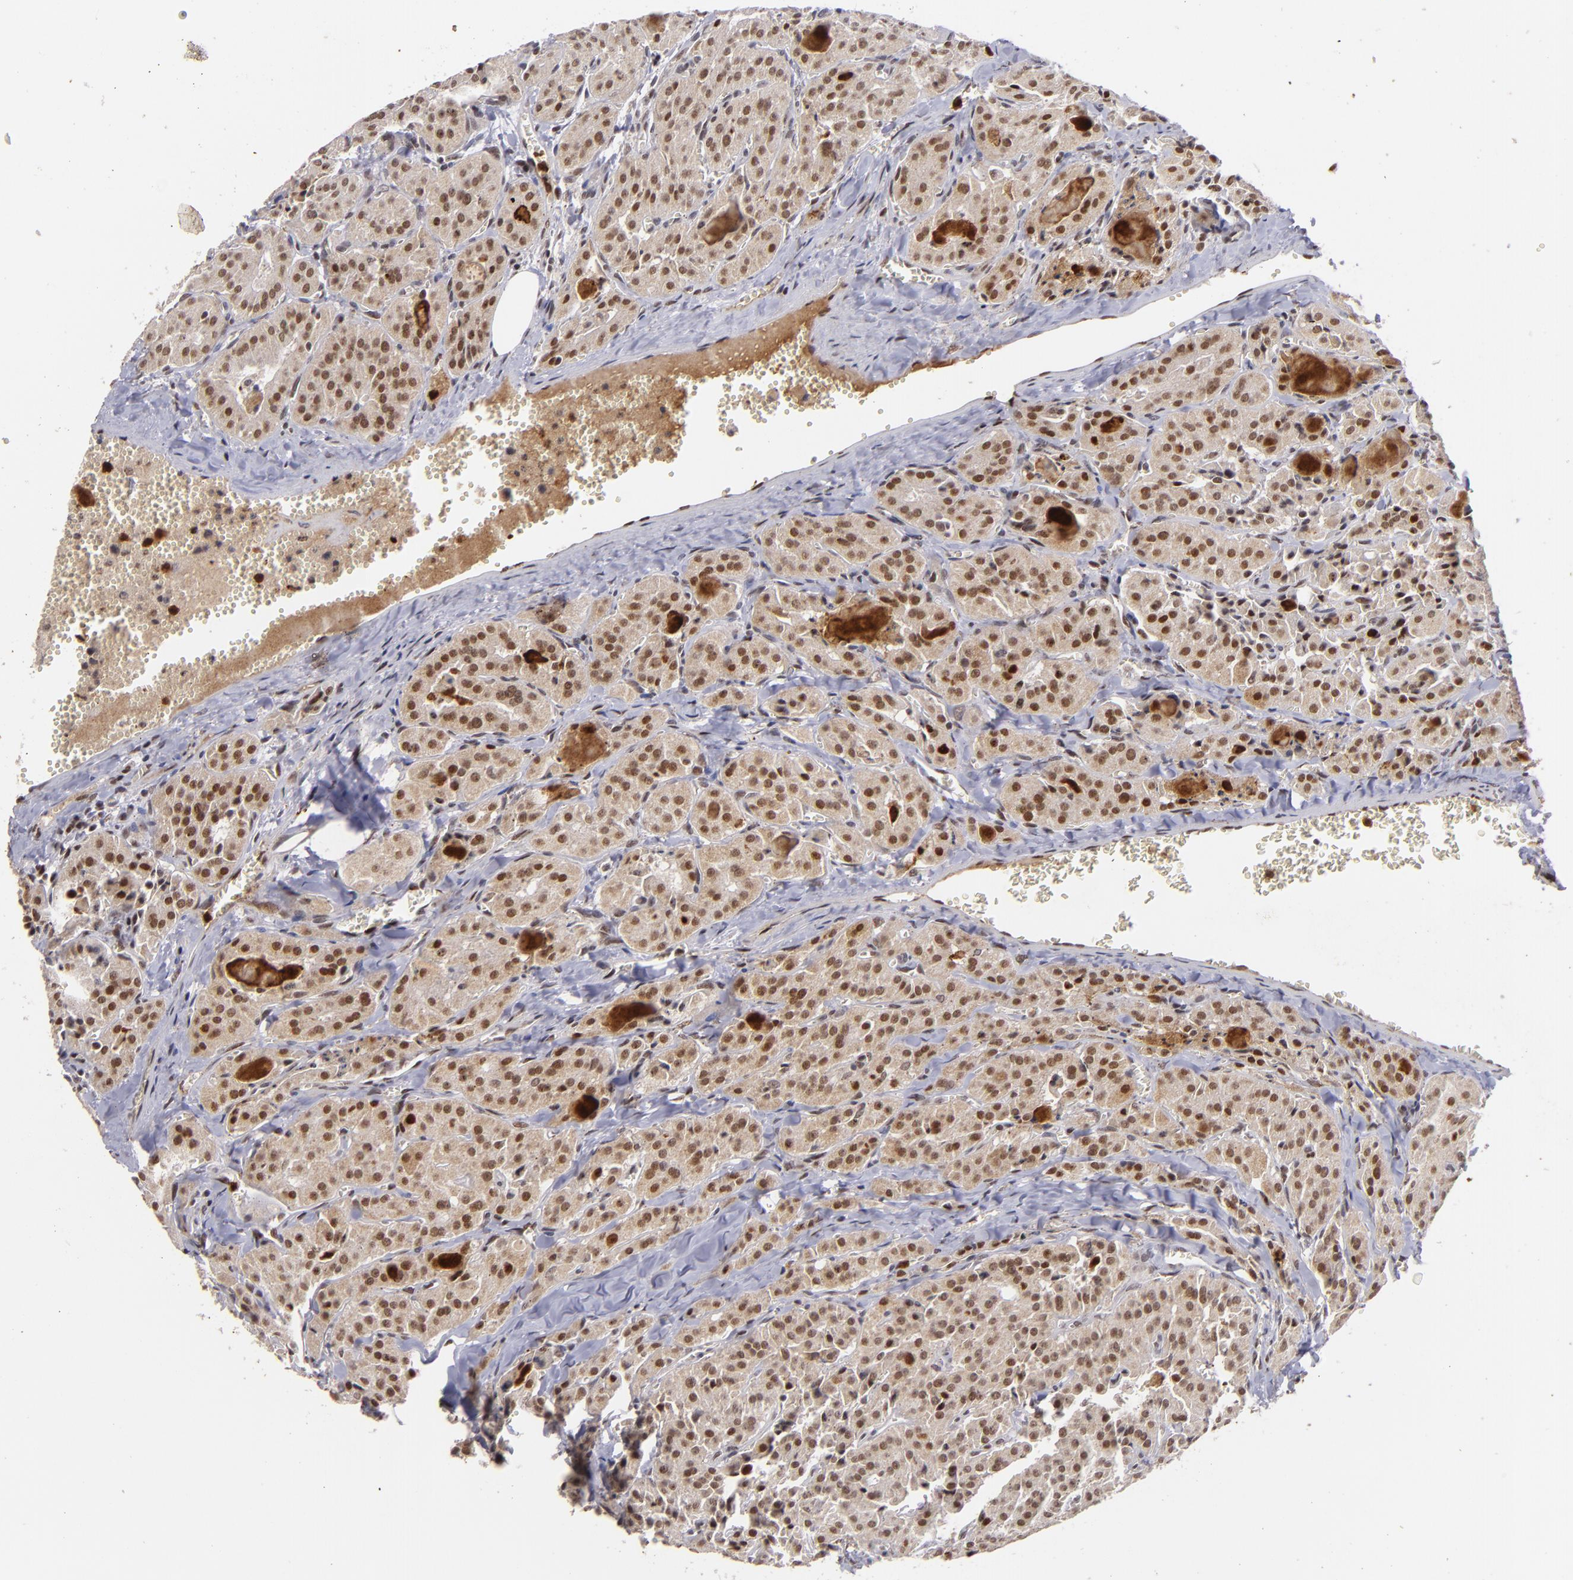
{"staining": {"intensity": "moderate", "quantity": ">75%", "location": "cytoplasmic/membranous,nuclear"}, "tissue": "thyroid cancer", "cell_type": "Tumor cells", "image_type": "cancer", "snomed": [{"axis": "morphology", "description": "Carcinoma, NOS"}, {"axis": "topography", "description": "Thyroid gland"}], "caption": "DAB immunohistochemical staining of human thyroid carcinoma reveals moderate cytoplasmic/membranous and nuclear protein positivity in about >75% of tumor cells.", "gene": "RXRG", "patient": {"sex": "male", "age": 76}}